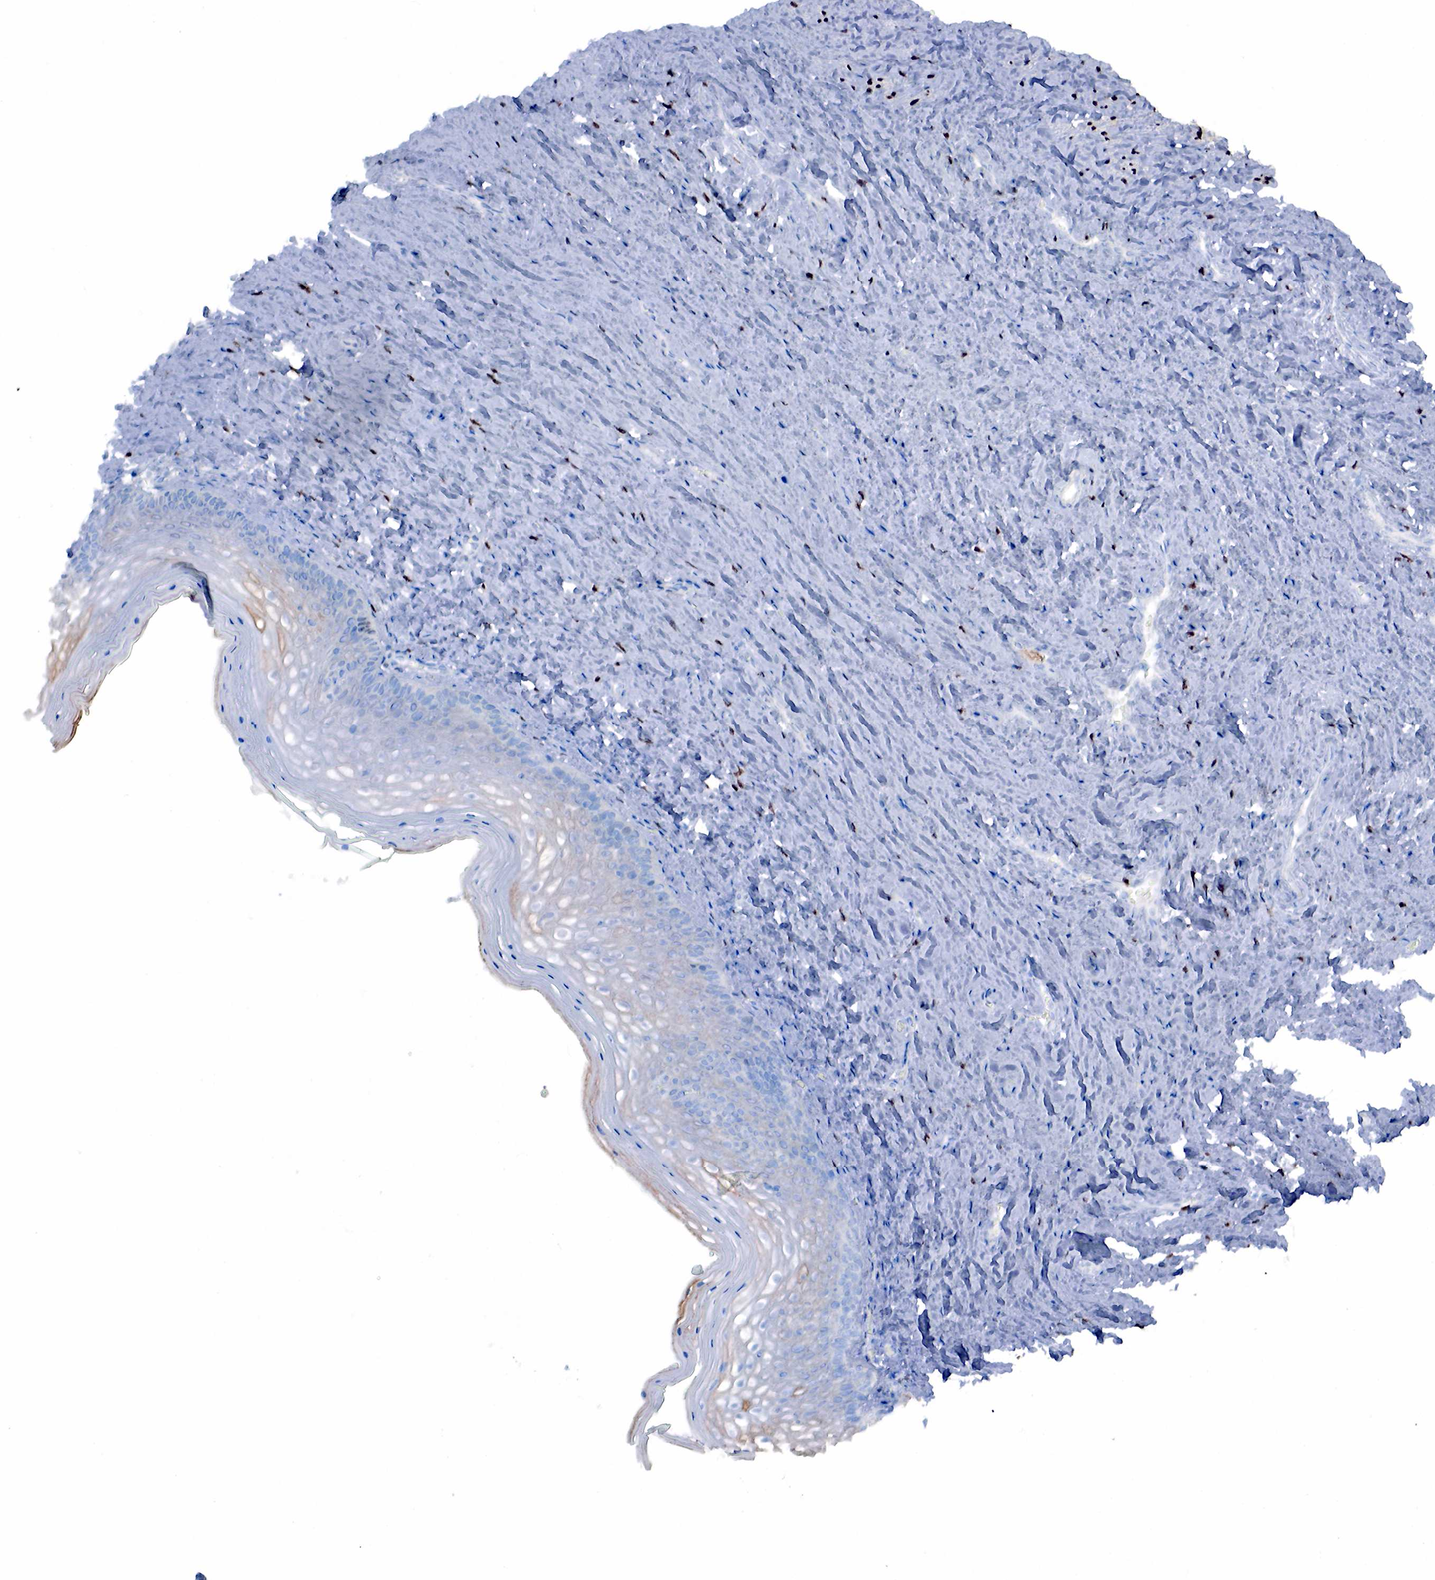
{"staining": {"intensity": "moderate", "quantity": "25%-75%", "location": "cytoplasmic/membranous"}, "tissue": "vagina", "cell_type": "Squamous epithelial cells", "image_type": "normal", "snomed": [{"axis": "morphology", "description": "Normal tissue, NOS"}, {"axis": "topography", "description": "Vagina"}], "caption": "The histopathology image reveals staining of normal vagina, revealing moderate cytoplasmic/membranous protein positivity (brown color) within squamous epithelial cells. Immunohistochemistry (ihc) stains the protein in brown and the nuclei are stained blue.", "gene": "PGR", "patient": {"sex": "female", "age": 46}}